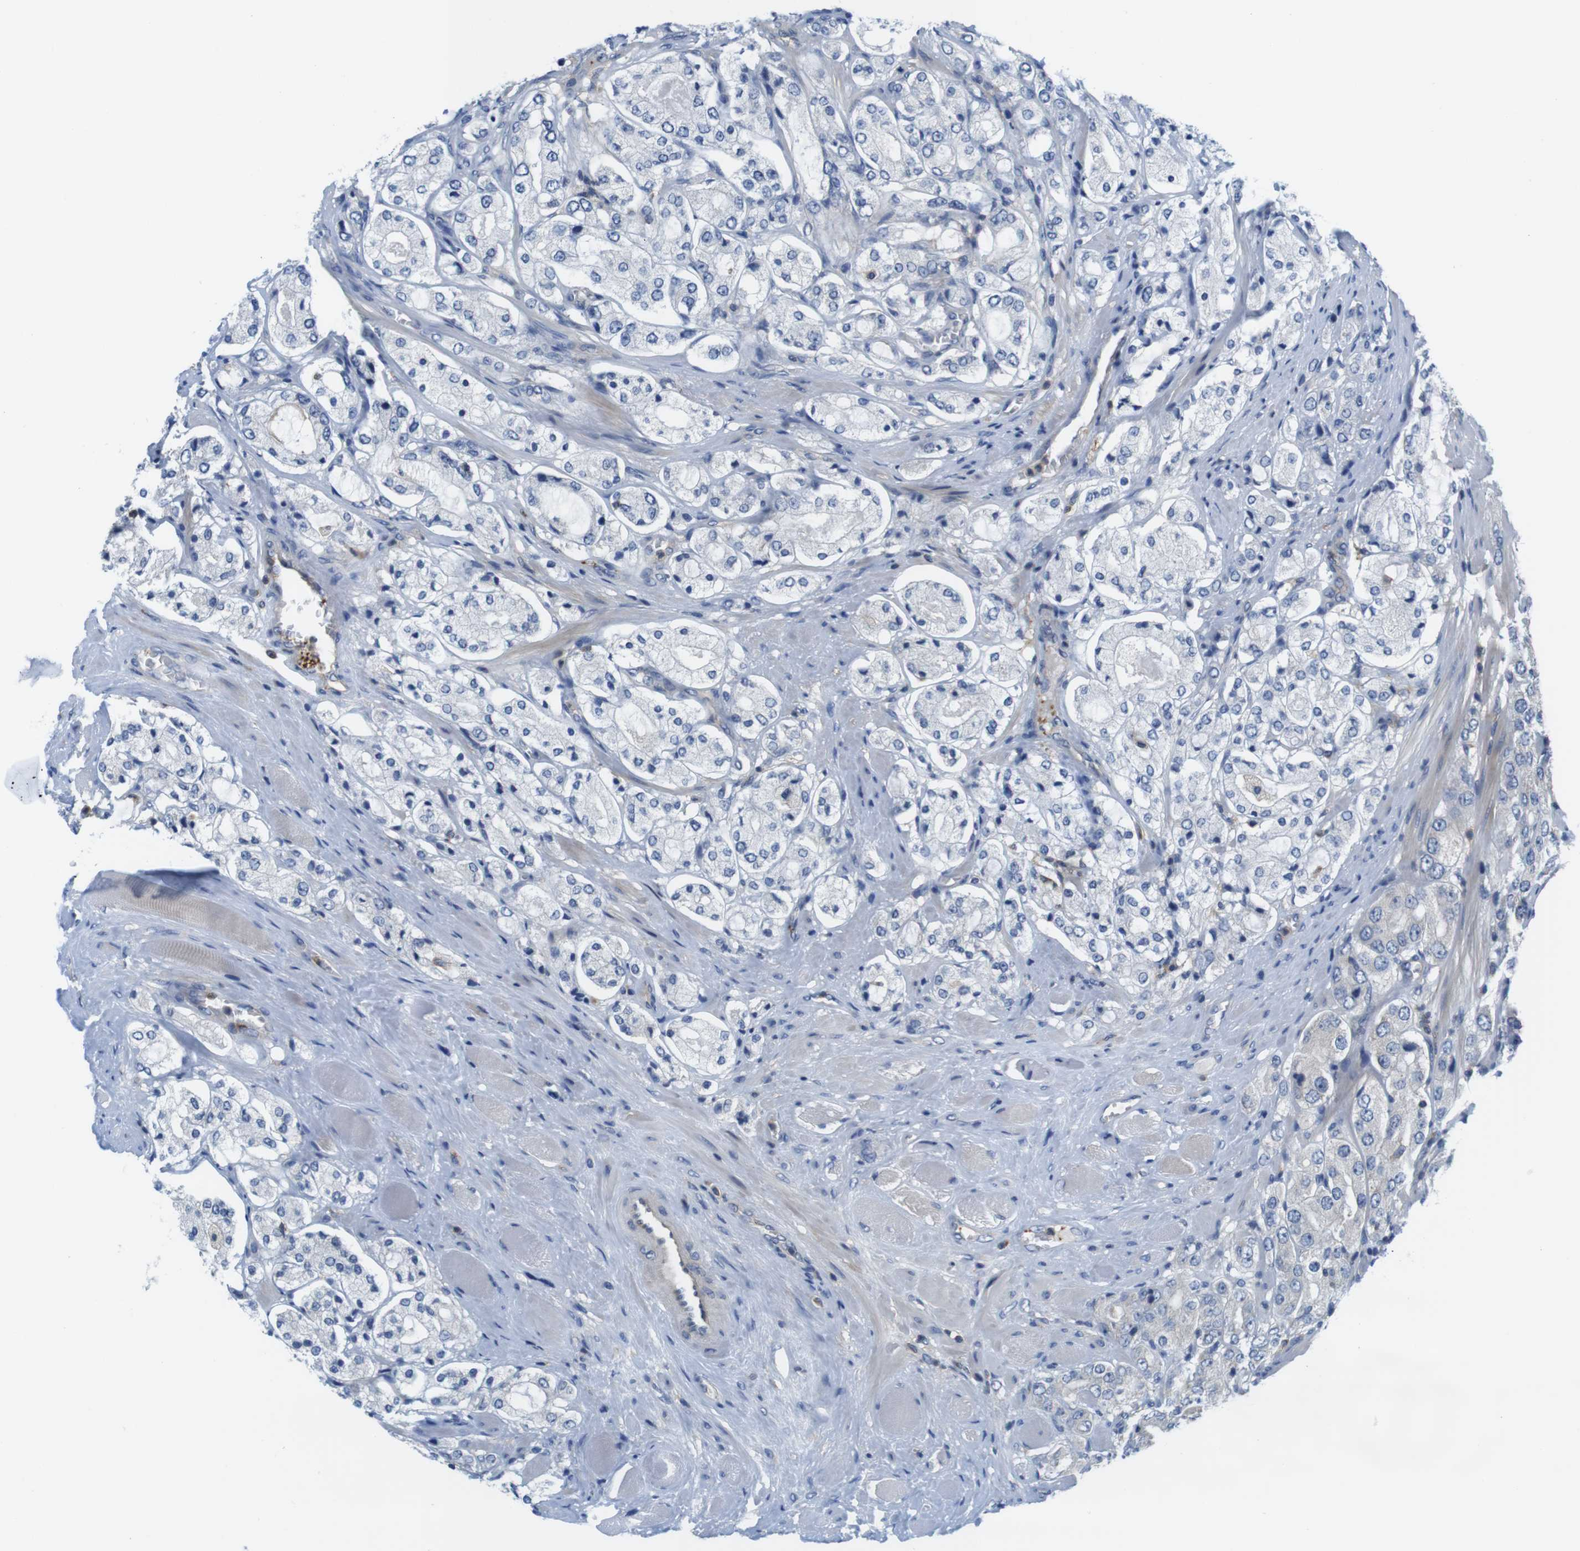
{"staining": {"intensity": "negative", "quantity": "none", "location": "none"}, "tissue": "prostate cancer", "cell_type": "Tumor cells", "image_type": "cancer", "snomed": [{"axis": "morphology", "description": "Adenocarcinoma, High grade"}, {"axis": "topography", "description": "Prostate"}], "caption": "A histopathology image of human prostate cancer (high-grade adenocarcinoma) is negative for staining in tumor cells. (DAB immunohistochemistry (IHC) with hematoxylin counter stain).", "gene": "HERPUD2", "patient": {"sex": "male", "age": 65}}